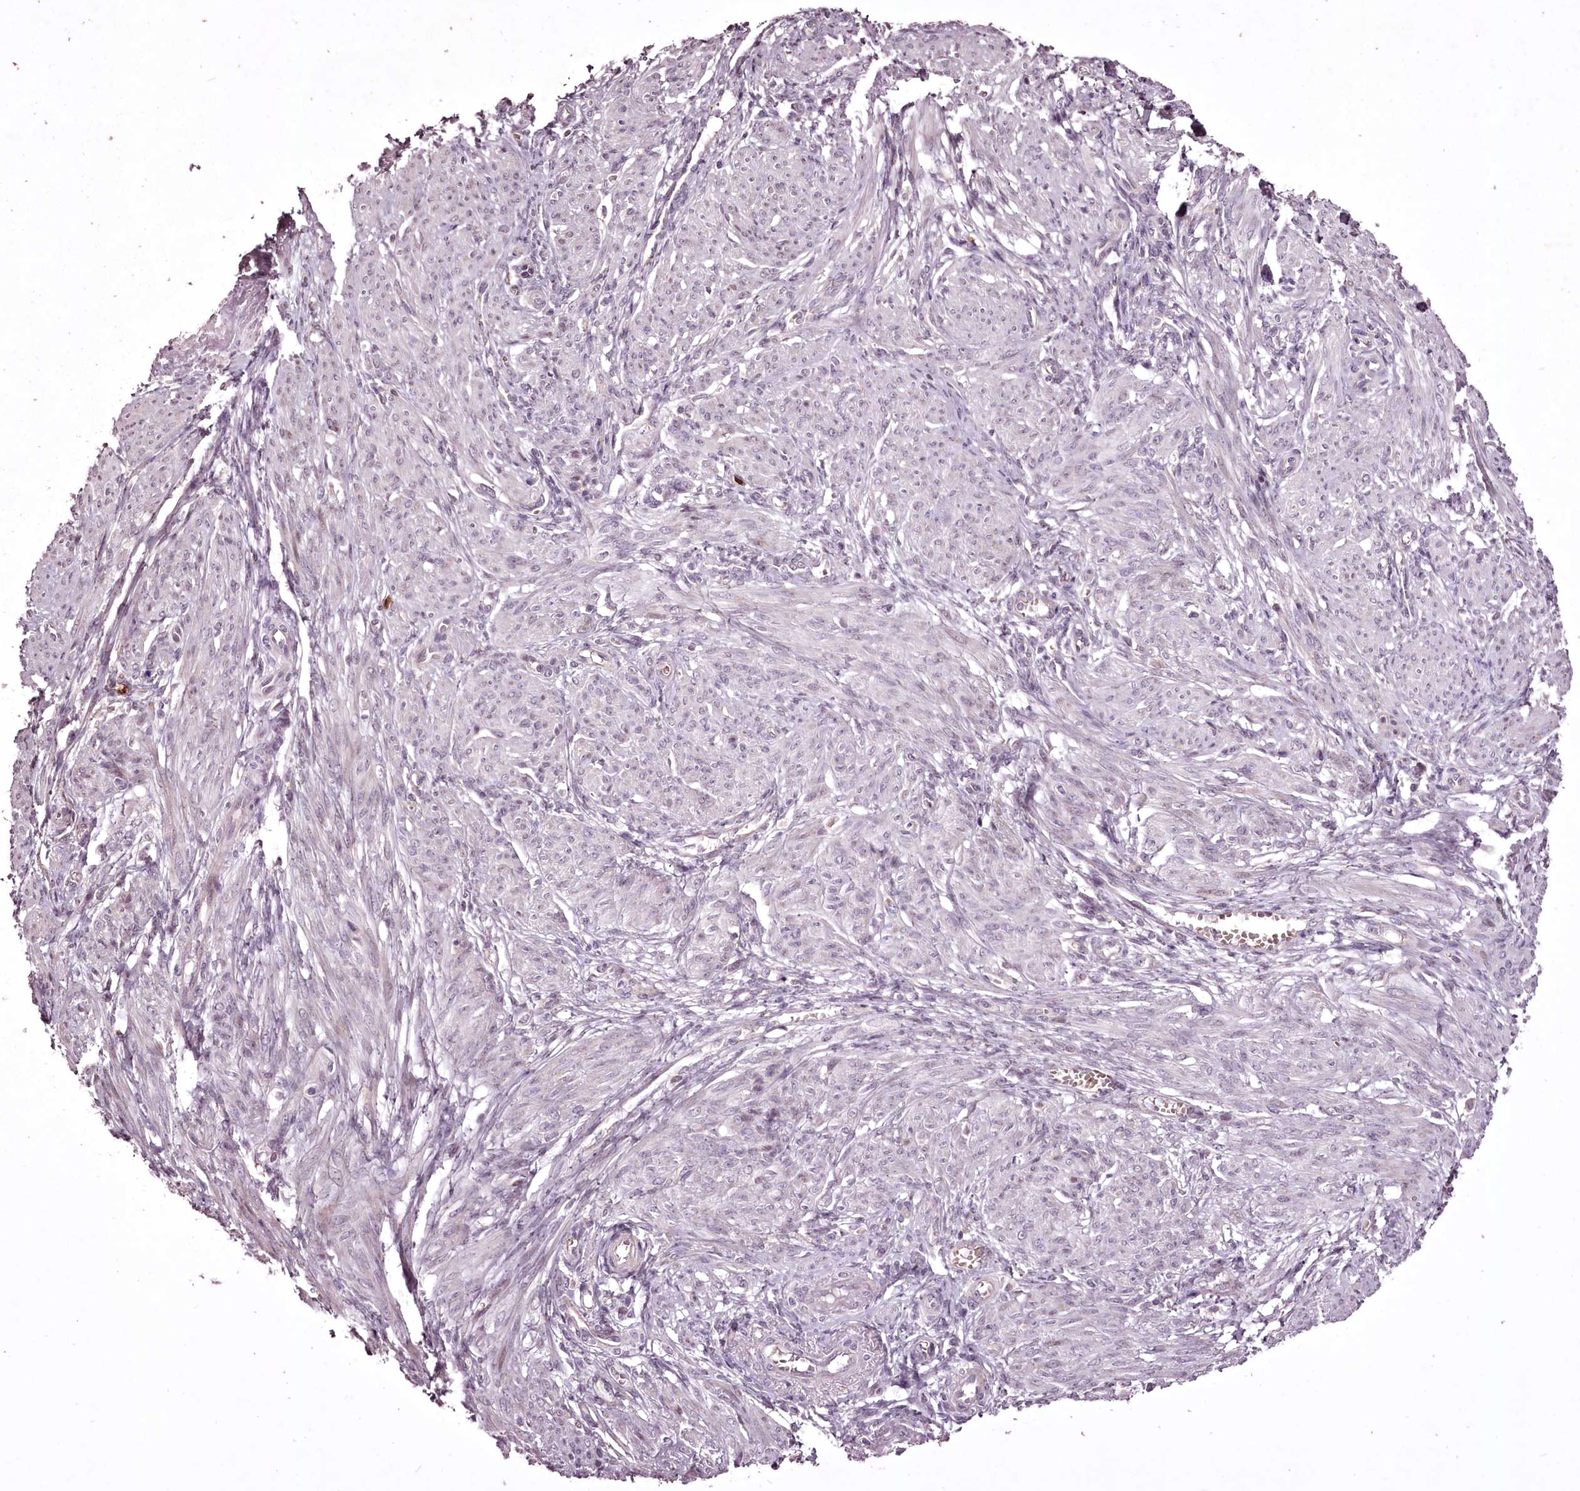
{"staining": {"intensity": "weak", "quantity": "<25%", "location": "cytoplasmic/membranous"}, "tissue": "smooth muscle", "cell_type": "Smooth muscle cells", "image_type": "normal", "snomed": [{"axis": "morphology", "description": "Normal tissue, NOS"}, {"axis": "topography", "description": "Smooth muscle"}], "caption": "A histopathology image of smooth muscle stained for a protein reveals no brown staining in smooth muscle cells. Nuclei are stained in blue.", "gene": "ADRA1D", "patient": {"sex": "female", "age": 39}}